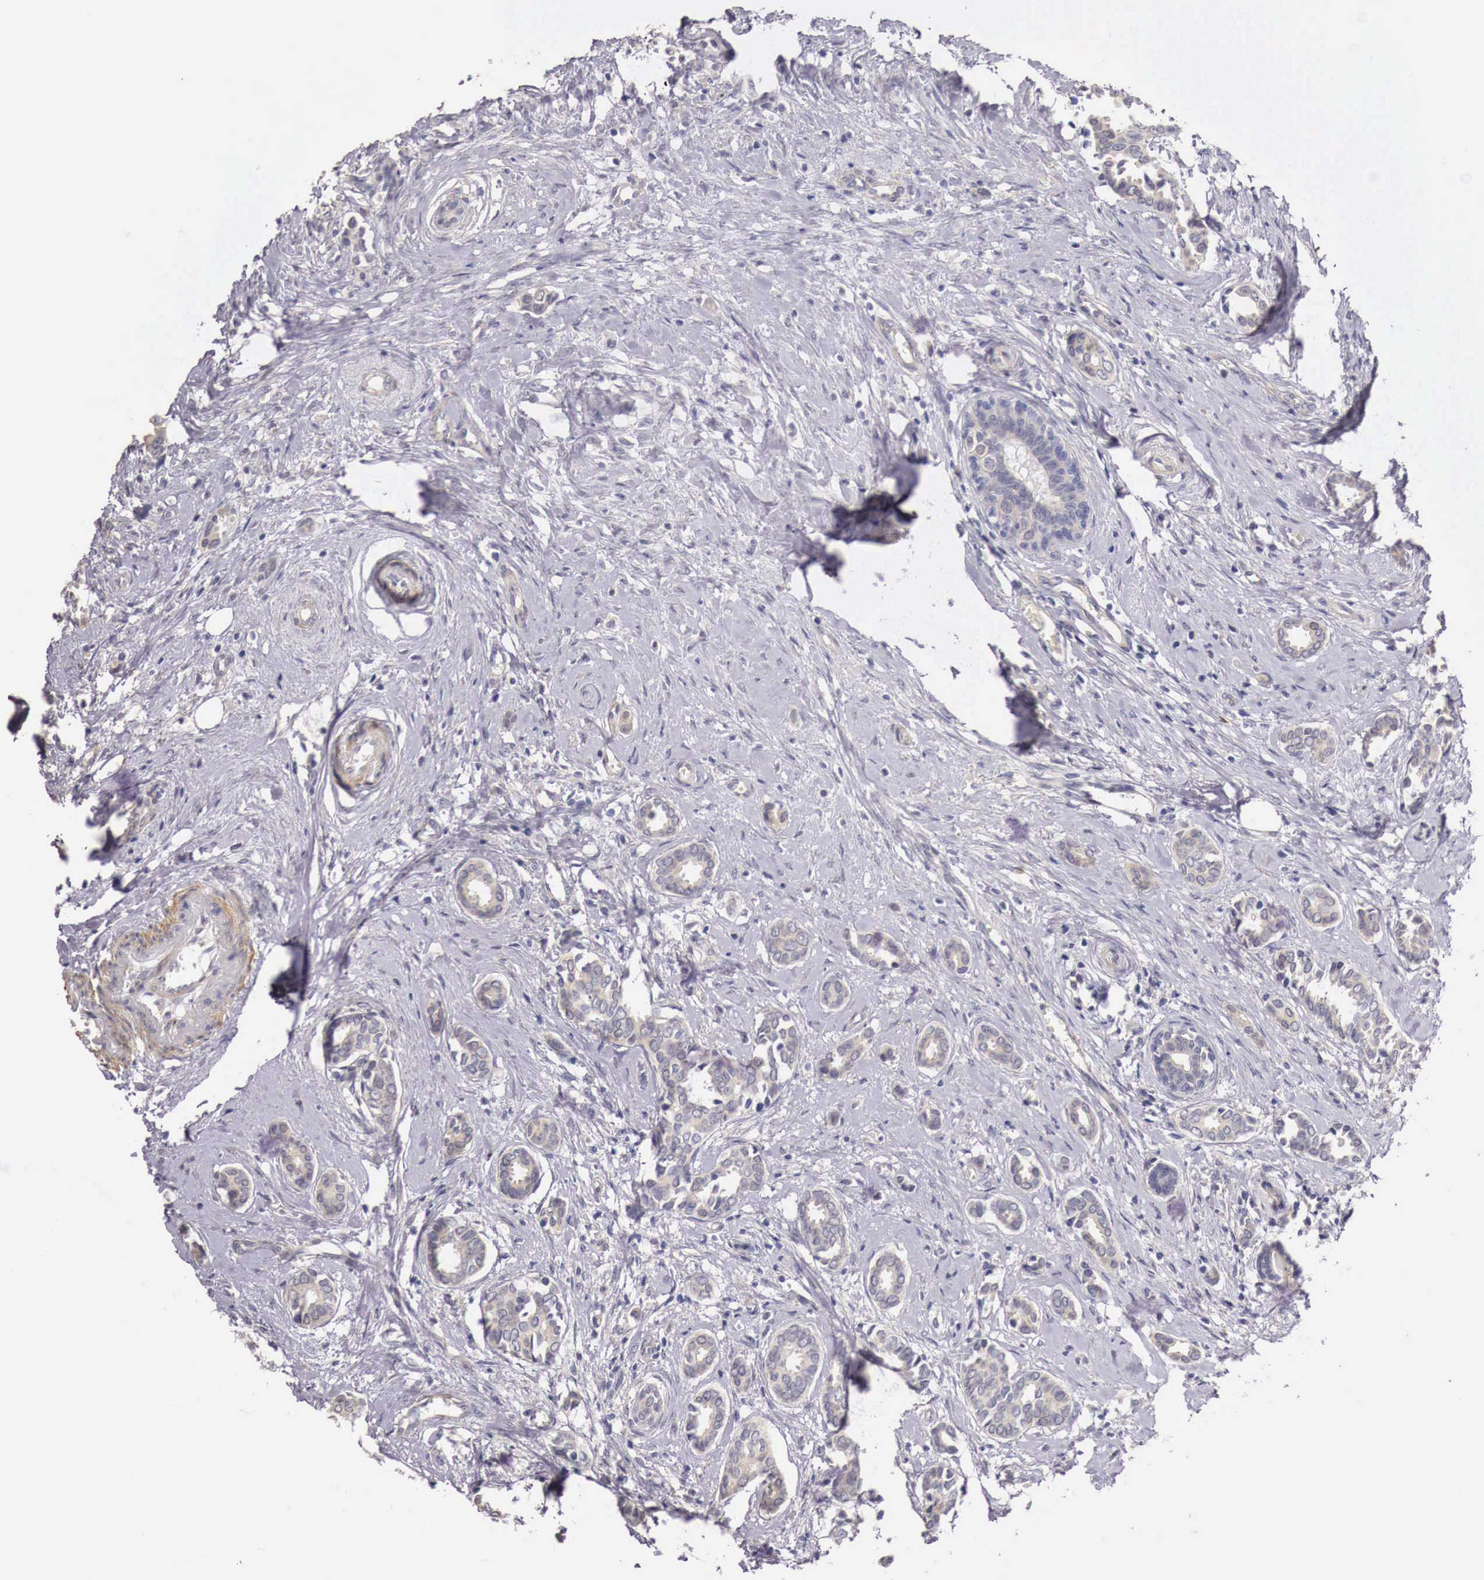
{"staining": {"intensity": "negative", "quantity": "none", "location": "none"}, "tissue": "breast cancer", "cell_type": "Tumor cells", "image_type": "cancer", "snomed": [{"axis": "morphology", "description": "Duct carcinoma"}, {"axis": "topography", "description": "Breast"}], "caption": "A high-resolution photomicrograph shows immunohistochemistry (IHC) staining of breast cancer, which displays no significant staining in tumor cells. (DAB IHC, high magnification).", "gene": "ENOX2", "patient": {"sex": "female", "age": 50}}